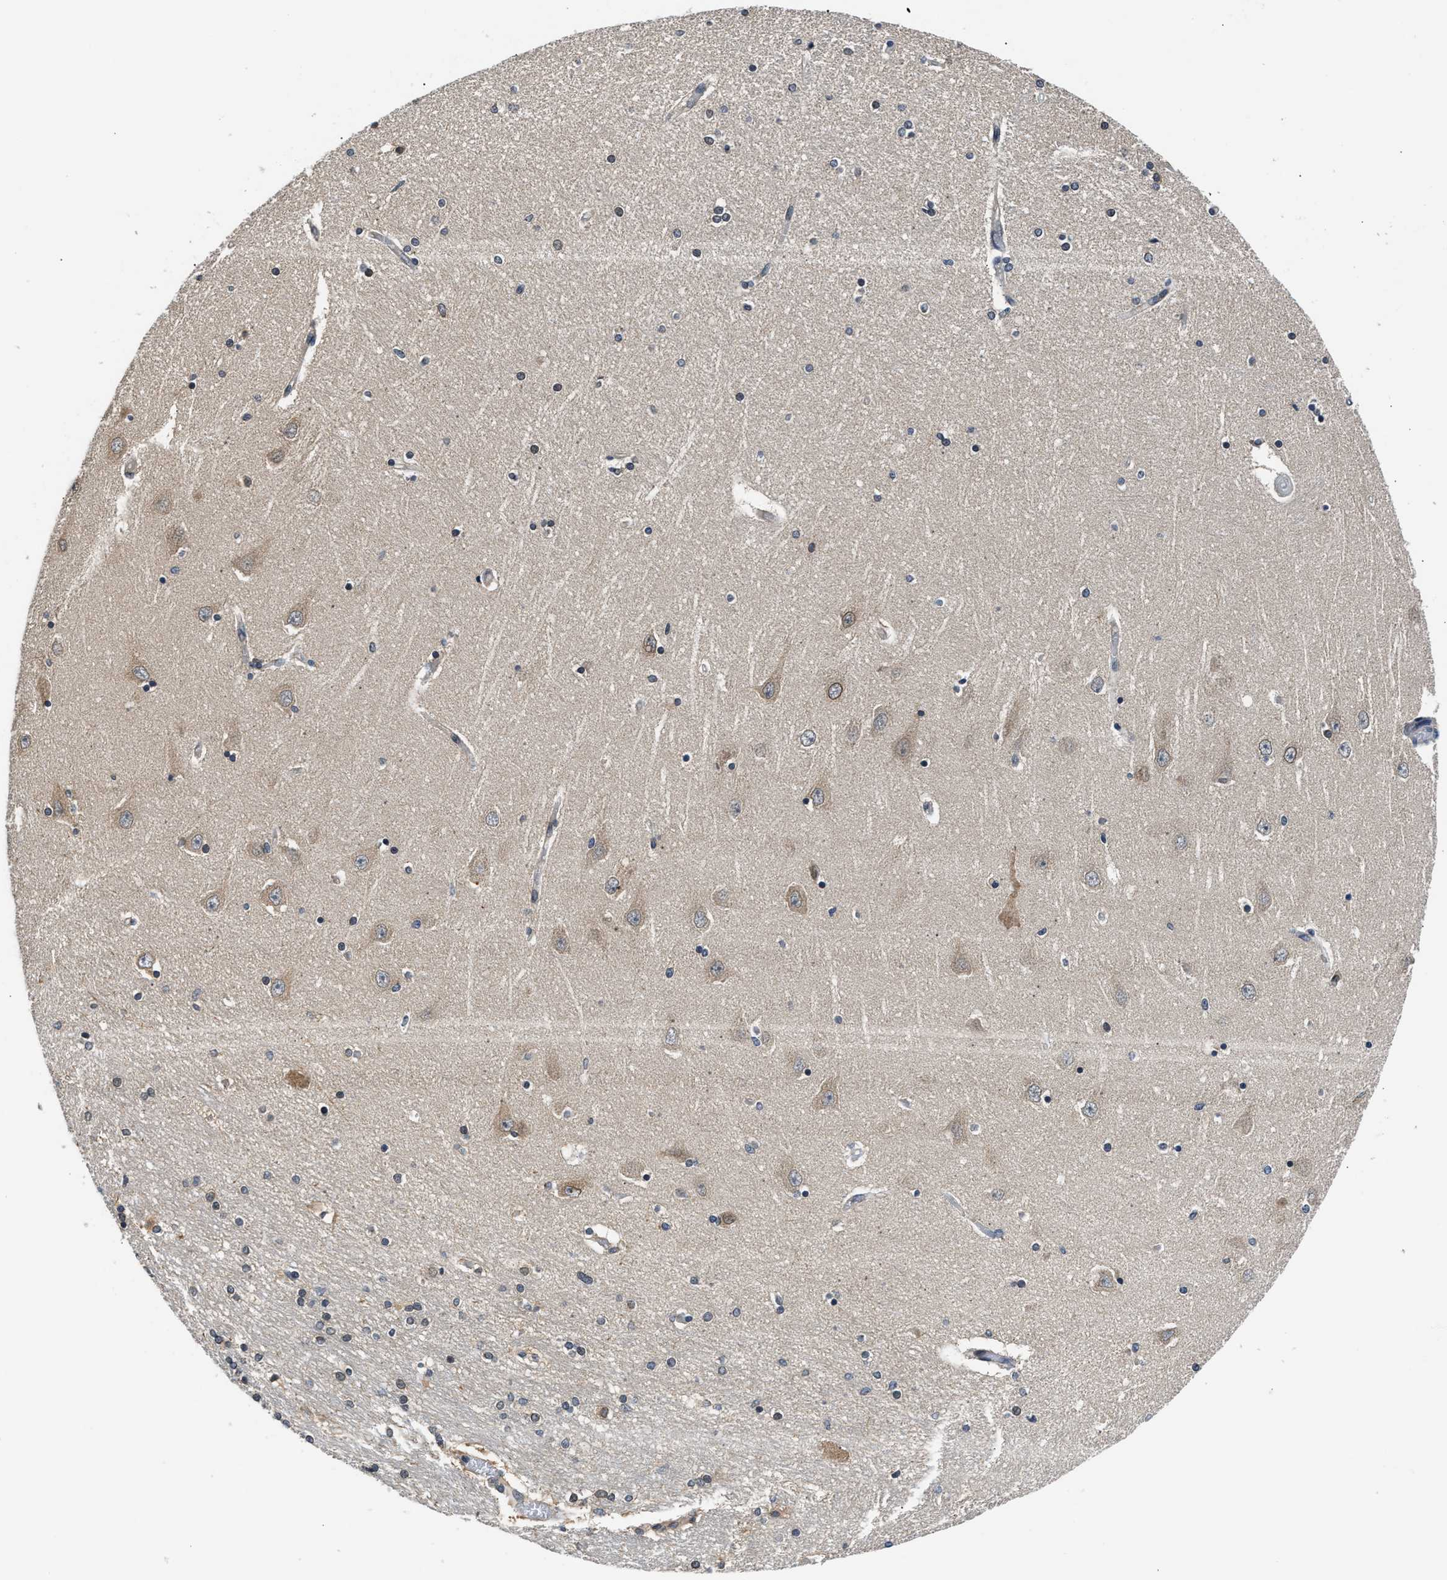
{"staining": {"intensity": "weak", "quantity": "25%-75%", "location": "cytoplasmic/membranous,nuclear"}, "tissue": "hippocampus", "cell_type": "Glial cells", "image_type": "normal", "snomed": [{"axis": "morphology", "description": "Normal tissue, NOS"}, {"axis": "topography", "description": "Hippocampus"}], "caption": "A micrograph of hippocampus stained for a protein shows weak cytoplasmic/membranous,nuclear brown staining in glial cells.", "gene": "RAB29", "patient": {"sex": "female", "age": 54}}